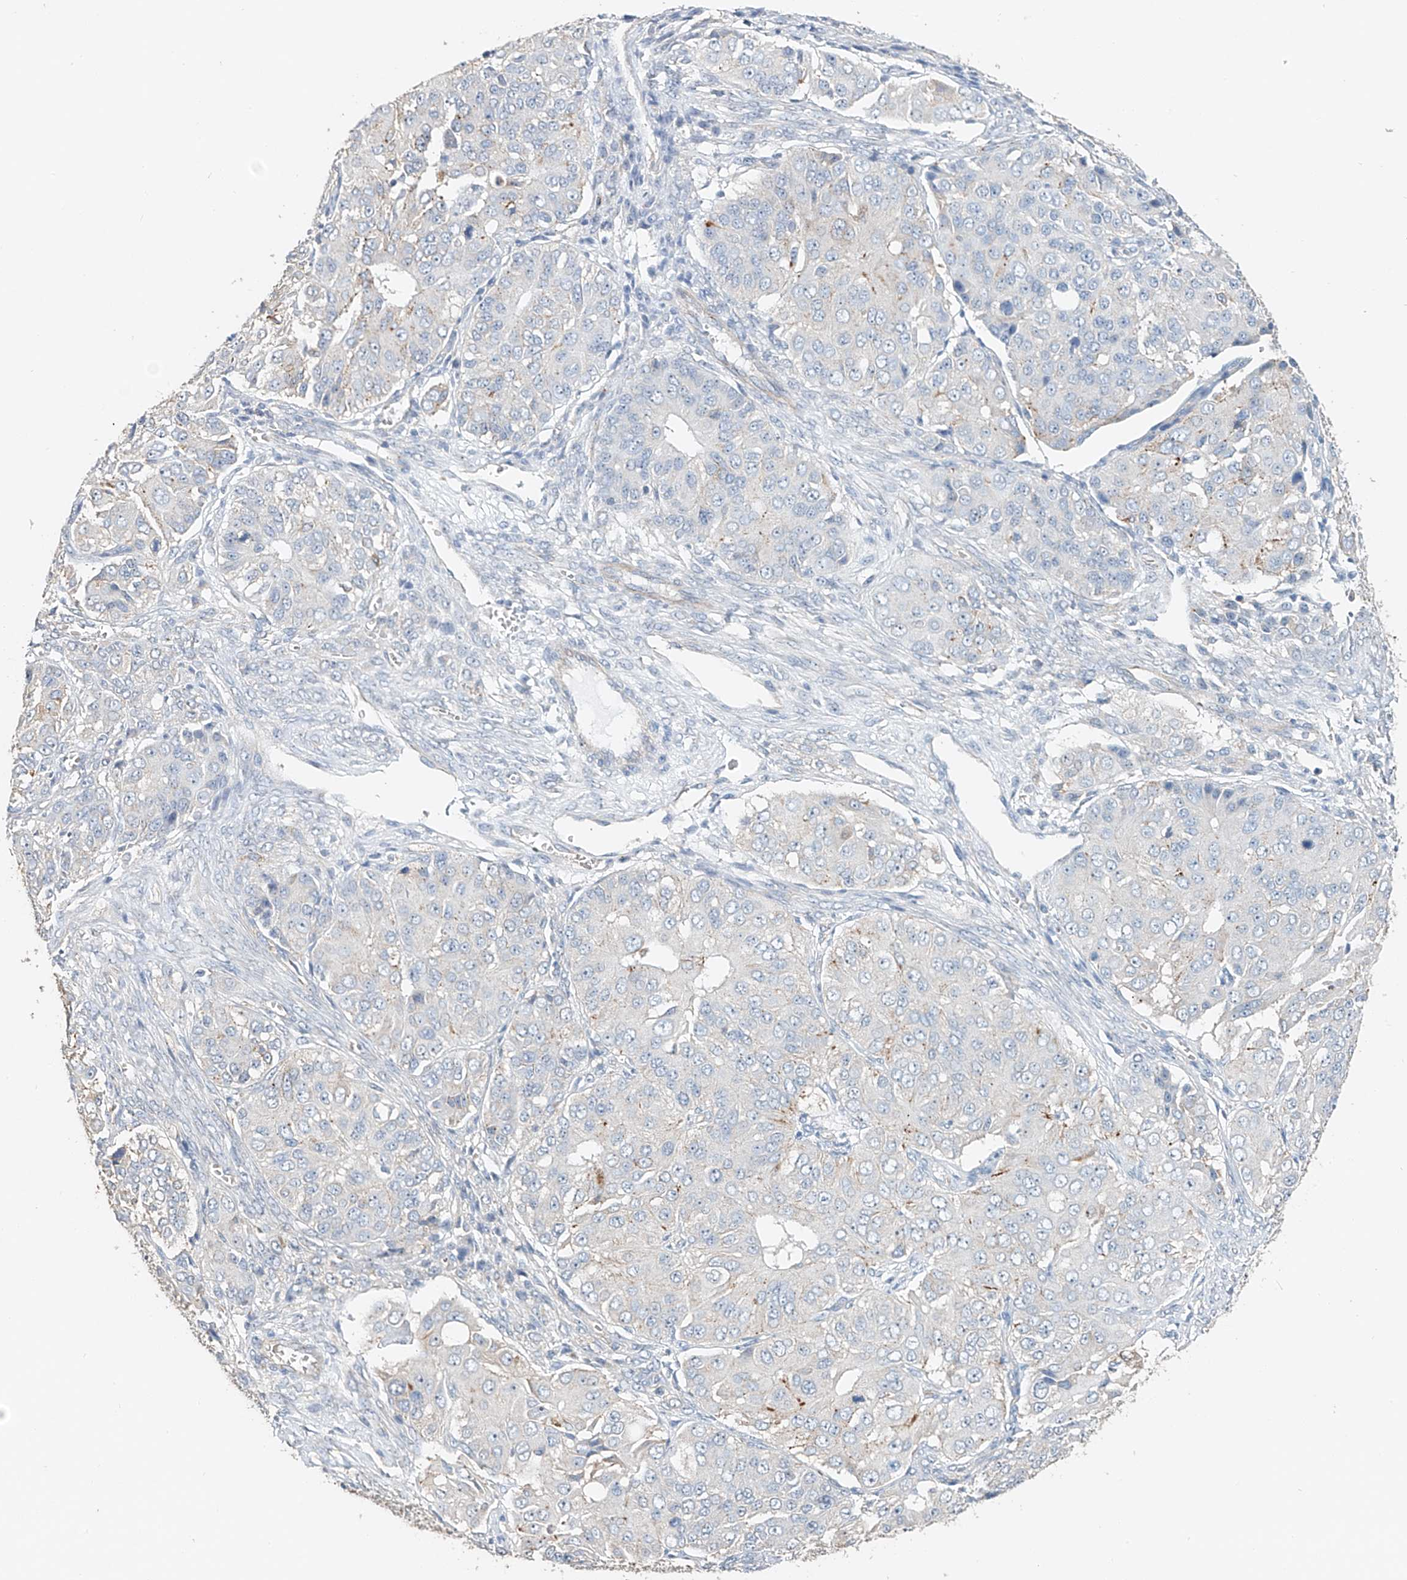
{"staining": {"intensity": "negative", "quantity": "none", "location": "none"}, "tissue": "ovarian cancer", "cell_type": "Tumor cells", "image_type": "cancer", "snomed": [{"axis": "morphology", "description": "Carcinoma, endometroid"}, {"axis": "topography", "description": "Ovary"}], "caption": "Human ovarian cancer (endometroid carcinoma) stained for a protein using immunohistochemistry shows no expression in tumor cells.", "gene": "TRIM47", "patient": {"sex": "female", "age": 51}}